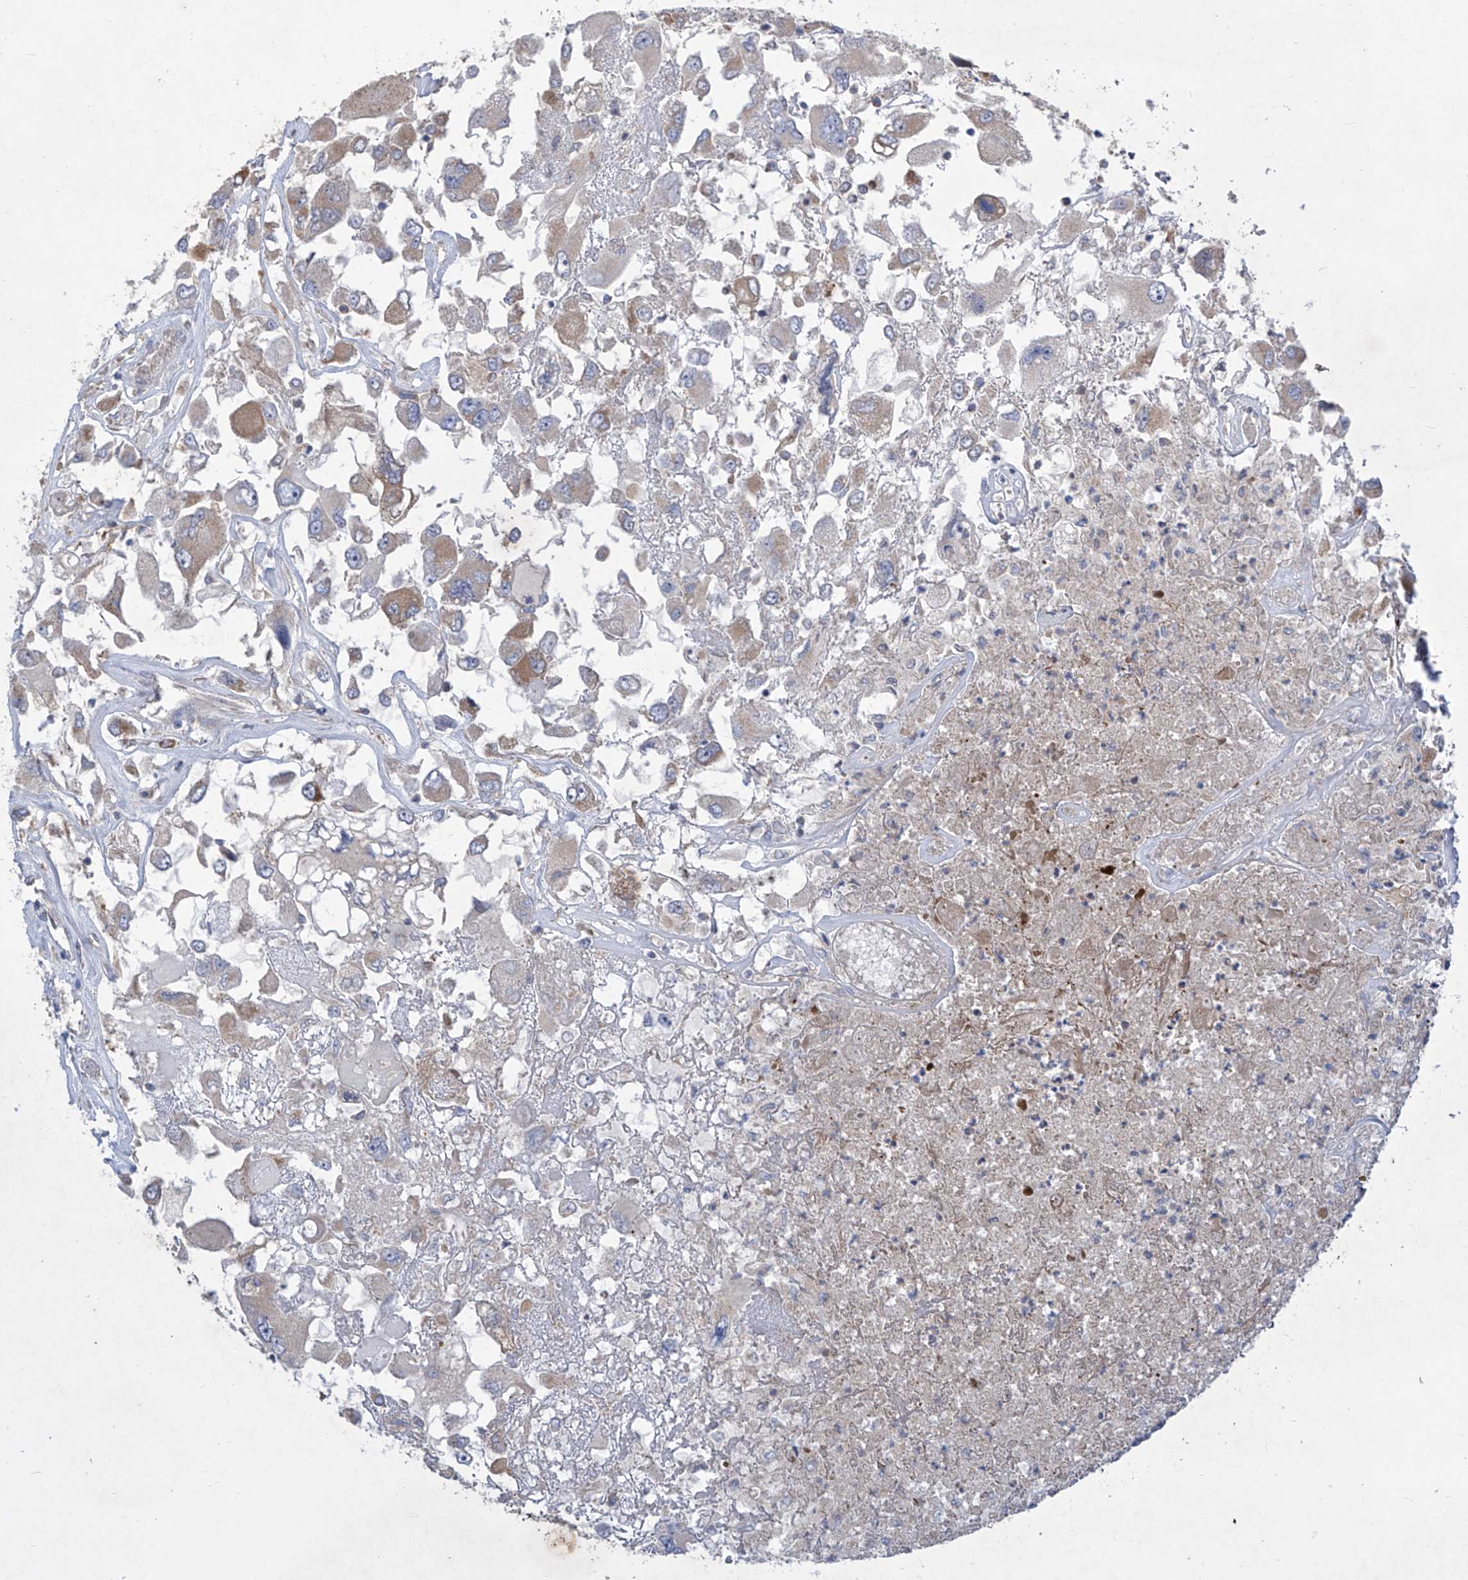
{"staining": {"intensity": "negative", "quantity": "none", "location": "none"}, "tissue": "renal cancer", "cell_type": "Tumor cells", "image_type": "cancer", "snomed": [{"axis": "morphology", "description": "Adenocarcinoma, NOS"}, {"axis": "topography", "description": "Kidney"}], "caption": "Immunohistochemical staining of human renal adenocarcinoma demonstrates no significant expression in tumor cells.", "gene": "COQ3", "patient": {"sex": "female", "age": 52}}